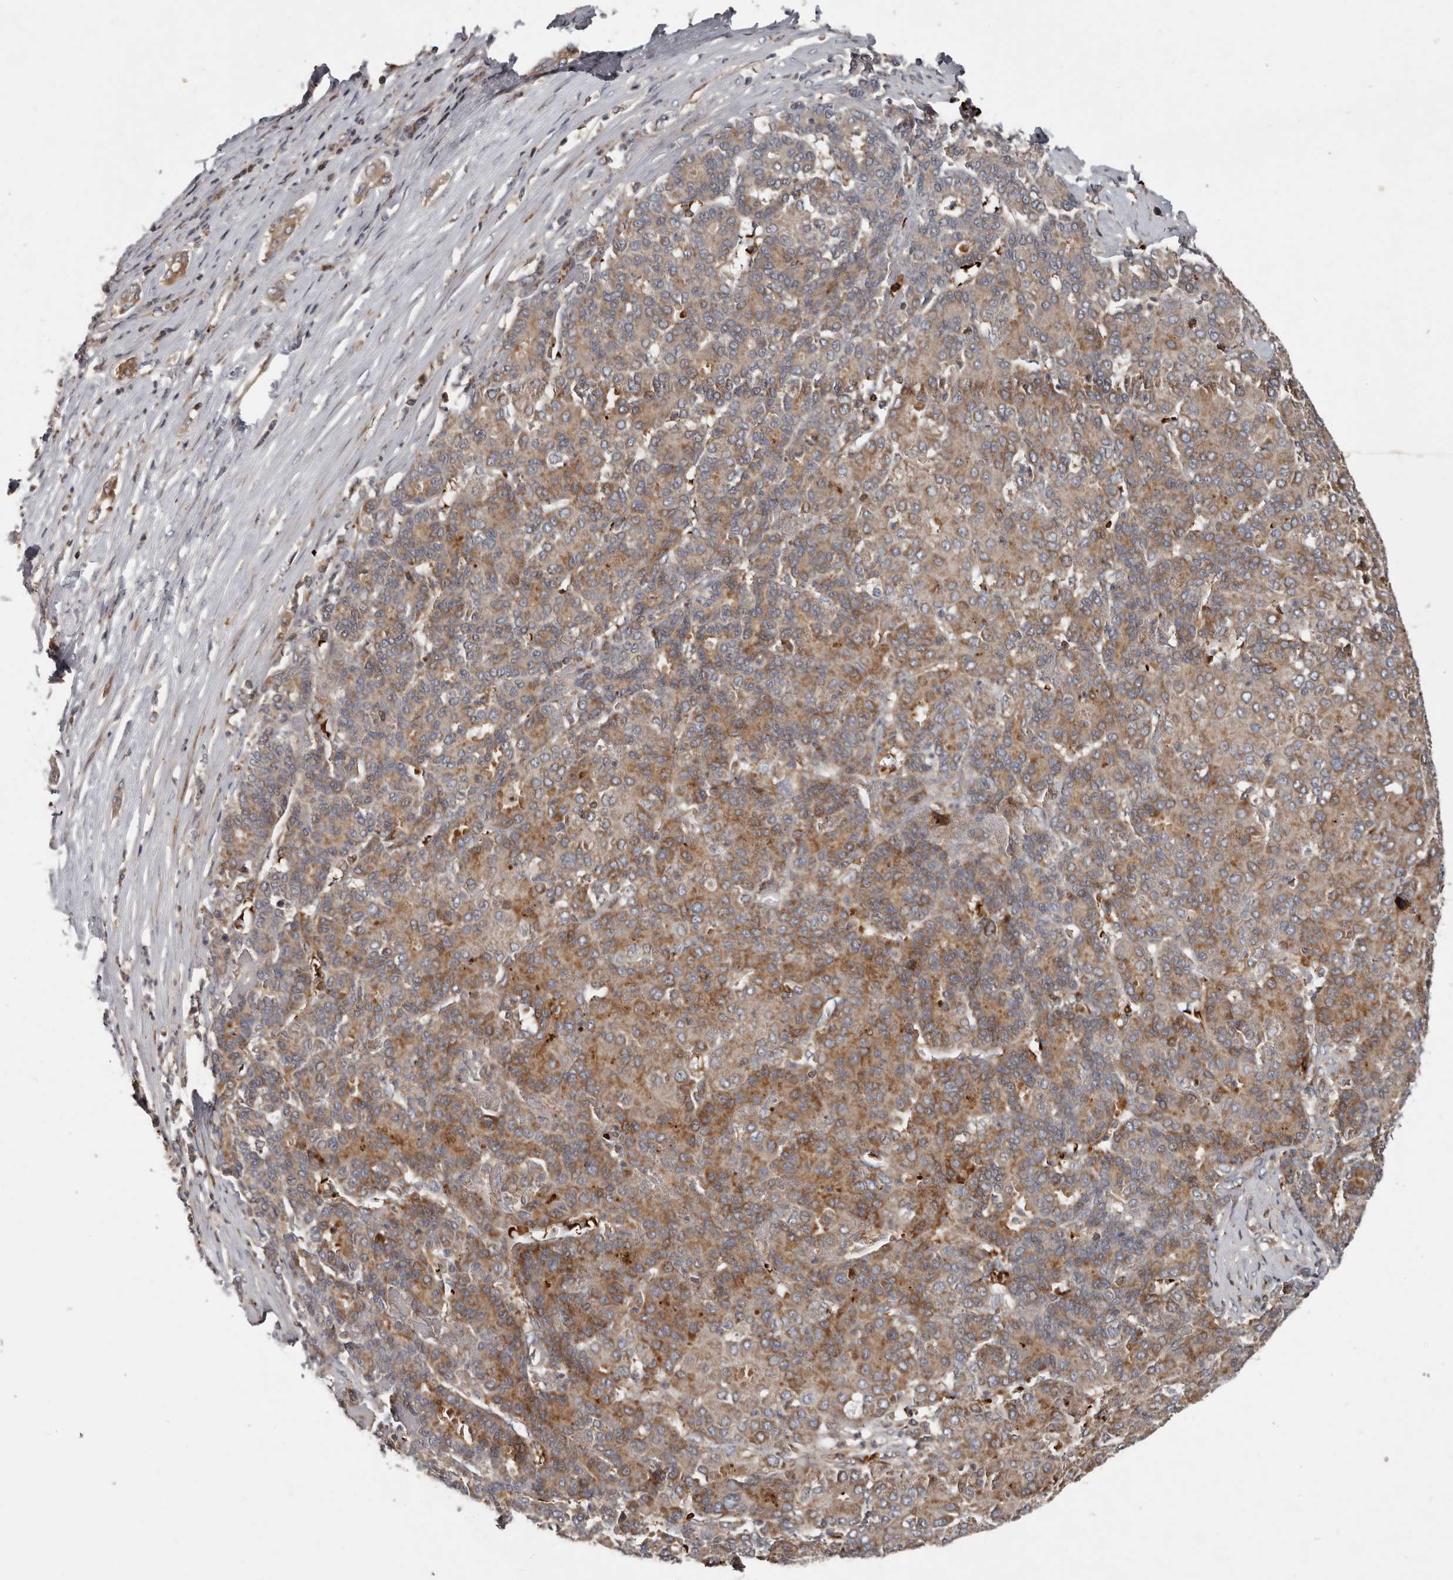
{"staining": {"intensity": "moderate", "quantity": ">75%", "location": "cytoplasmic/membranous"}, "tissue": "liver cancer", "cell_type": "Tumor cells", "image_type": "cancer", "snomed": [{"axis": "morphology", "description": "Carcinoma, Hepatocellular, NOS"}, {"axis": "topography", "description": "Liver"}], "caption": "Approximately >75% of tumor cells in human liver hepatocellular carcinoma show moderate cytoplasmic/membranous protein staining as visualized by brown immunohistochemical staining.", "gene": "FBXO31", "patient": {"sex": "male", "age": 65}}